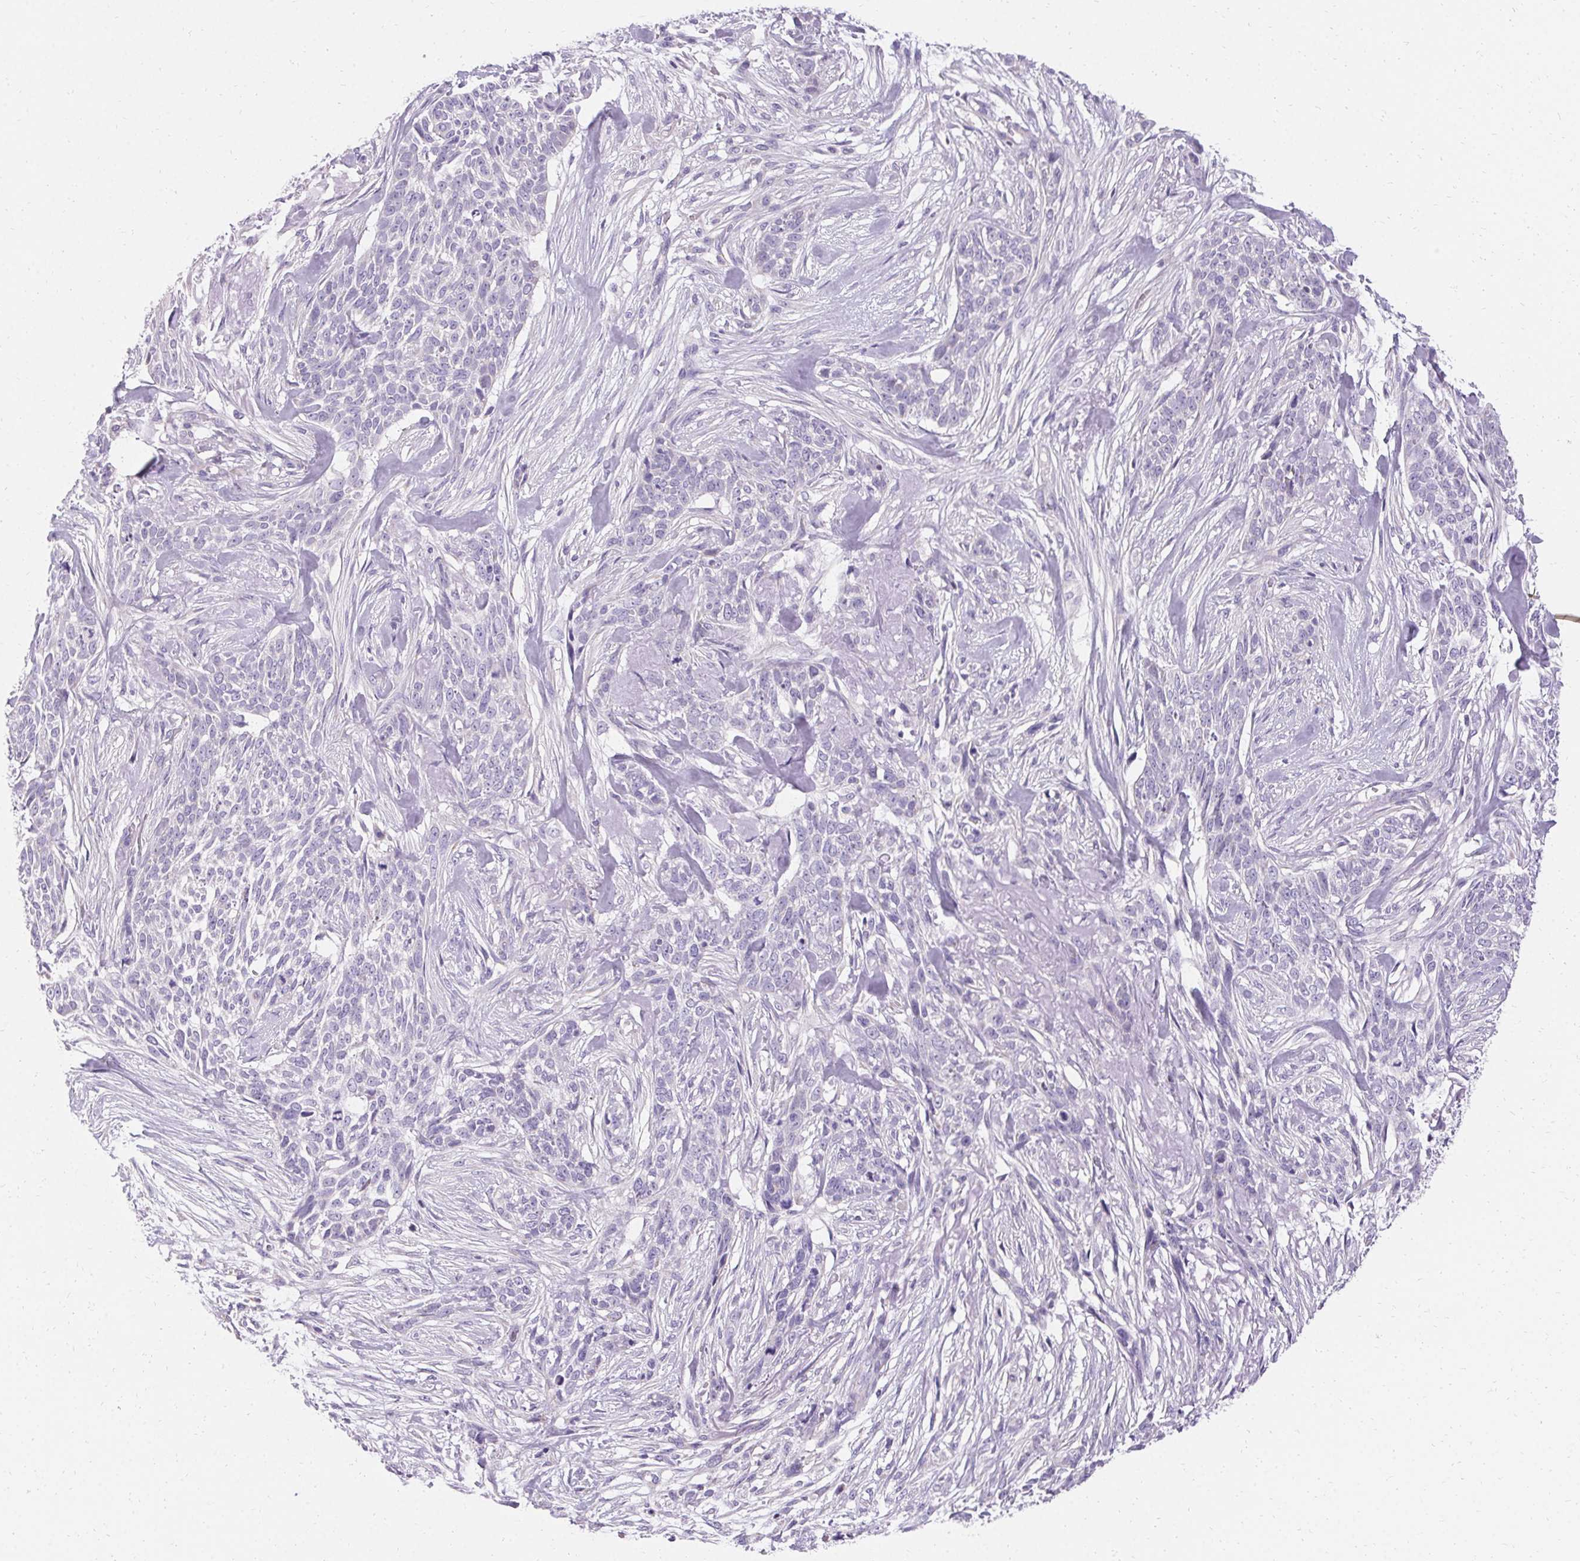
{"staining": {"intensity": "negative", "quantity": "none", "location": "none"}, "tissue": "skin cancer", "cell_type": "Tumor cells", "image_type": "cancer", "snomed": [{"axis": "morphology", "description": "Basal cell carcinoma"}, {"axis": "topography", "description": "Skin"}], "caption": "This is an immunohistochemistry image of human basal cell carcinoma (skin). There is no staining in tumor cells.", "gene": "ASGR2", "patient": {"sex": "male", "age": 74}}